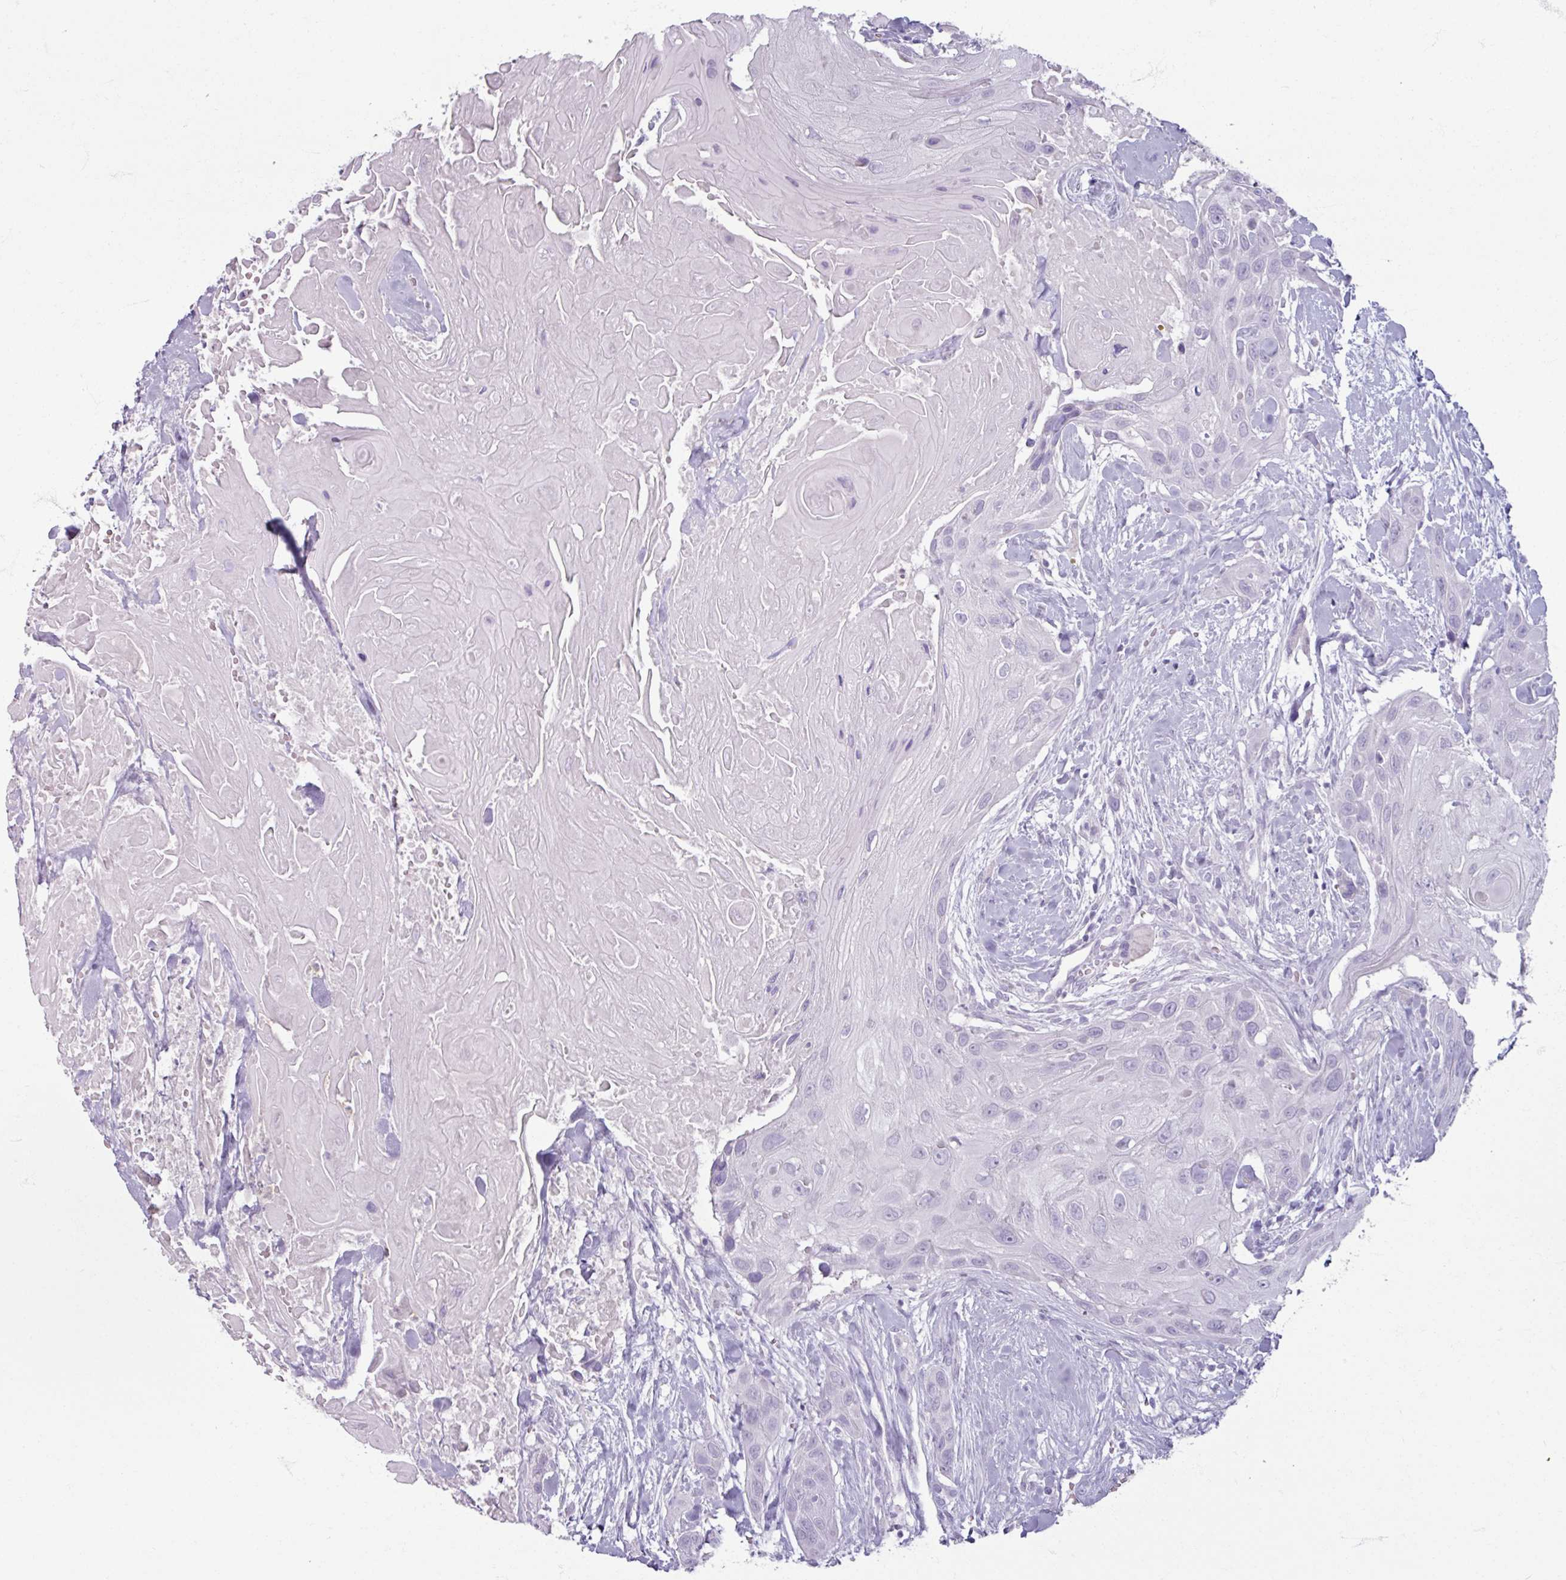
{"staining": {"intensity": "negative", "quantity": "none", "location": "none"}, "tissue": "head and neck cancer", "cell_type": "Tumor cells", "image_type": "cancer", "snomed": [{"axis": "morphology", "description": "Squamous cell carcinoma, NOS"}, {"axis": "topography", "description": "Head-Neck"}], "caption": "The micrograph shows no significant staining in tumor cells of head and neck cancer (squamous cell carcinoma). (DAB (3,3'-diaminobenzidine) IHC with hematoxylin counter stain).", "gene": "ARG1", "patient": {"sex": "male", "age": 81}}